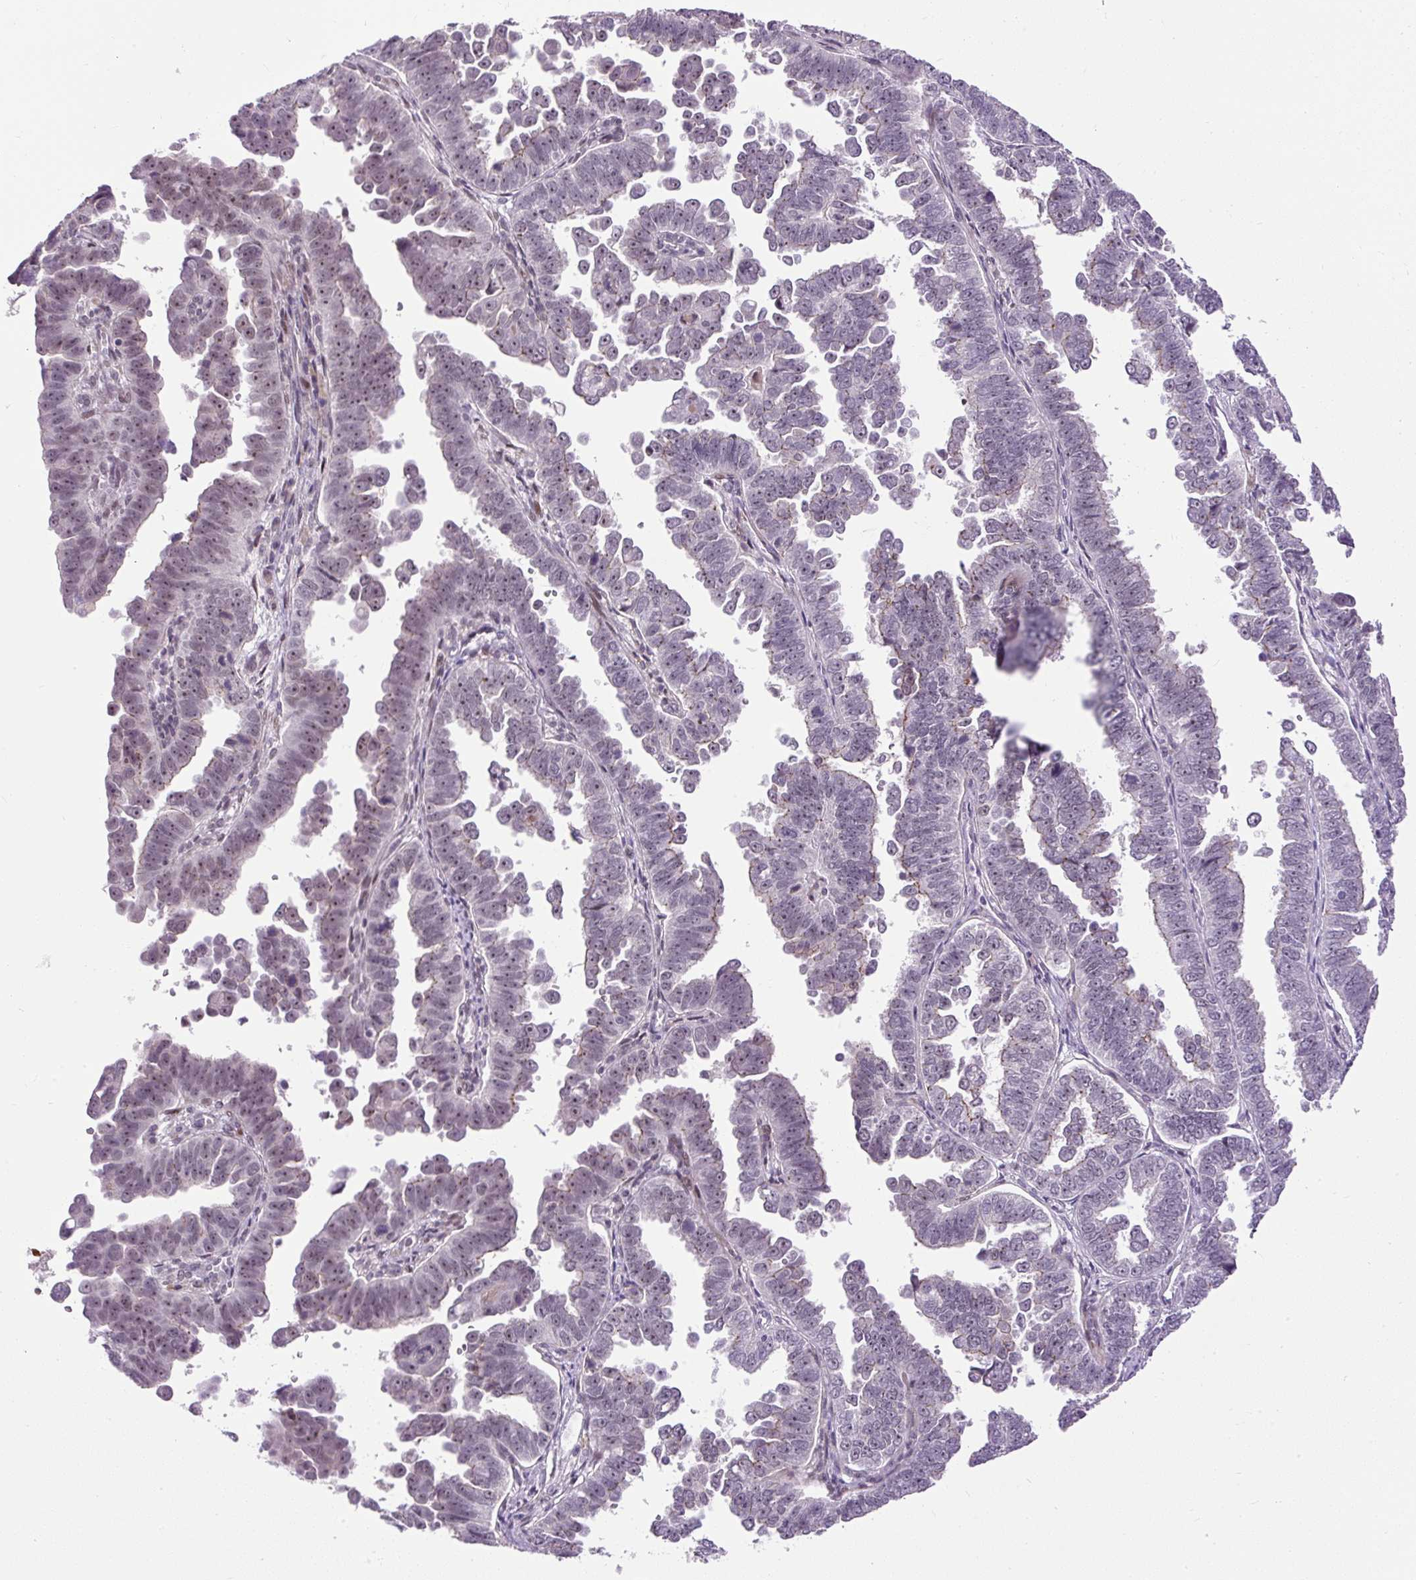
{"staining": {"intensity": "moderate", "quantity": "25%-75%", "location": "nuclear"}, "tissue": "endometrial cancer", "cell_type": "Tumor cells", "image_type": "cancer", "snomed": [{"axis": "morphology", "description": "Adenocarcinoma, NOS"}, {"axis": "topography", "description": "Endometrium"}], "caption": "DAB (3,3'-diaminobenzidine) immunohistochemical staining of endometrial cancer reveals moderate nuclear protein expression in approximately 25%-75% of tumor cells.", "gene": "ARHGEF18", "patient": {"sex": "female", "age": 75}}